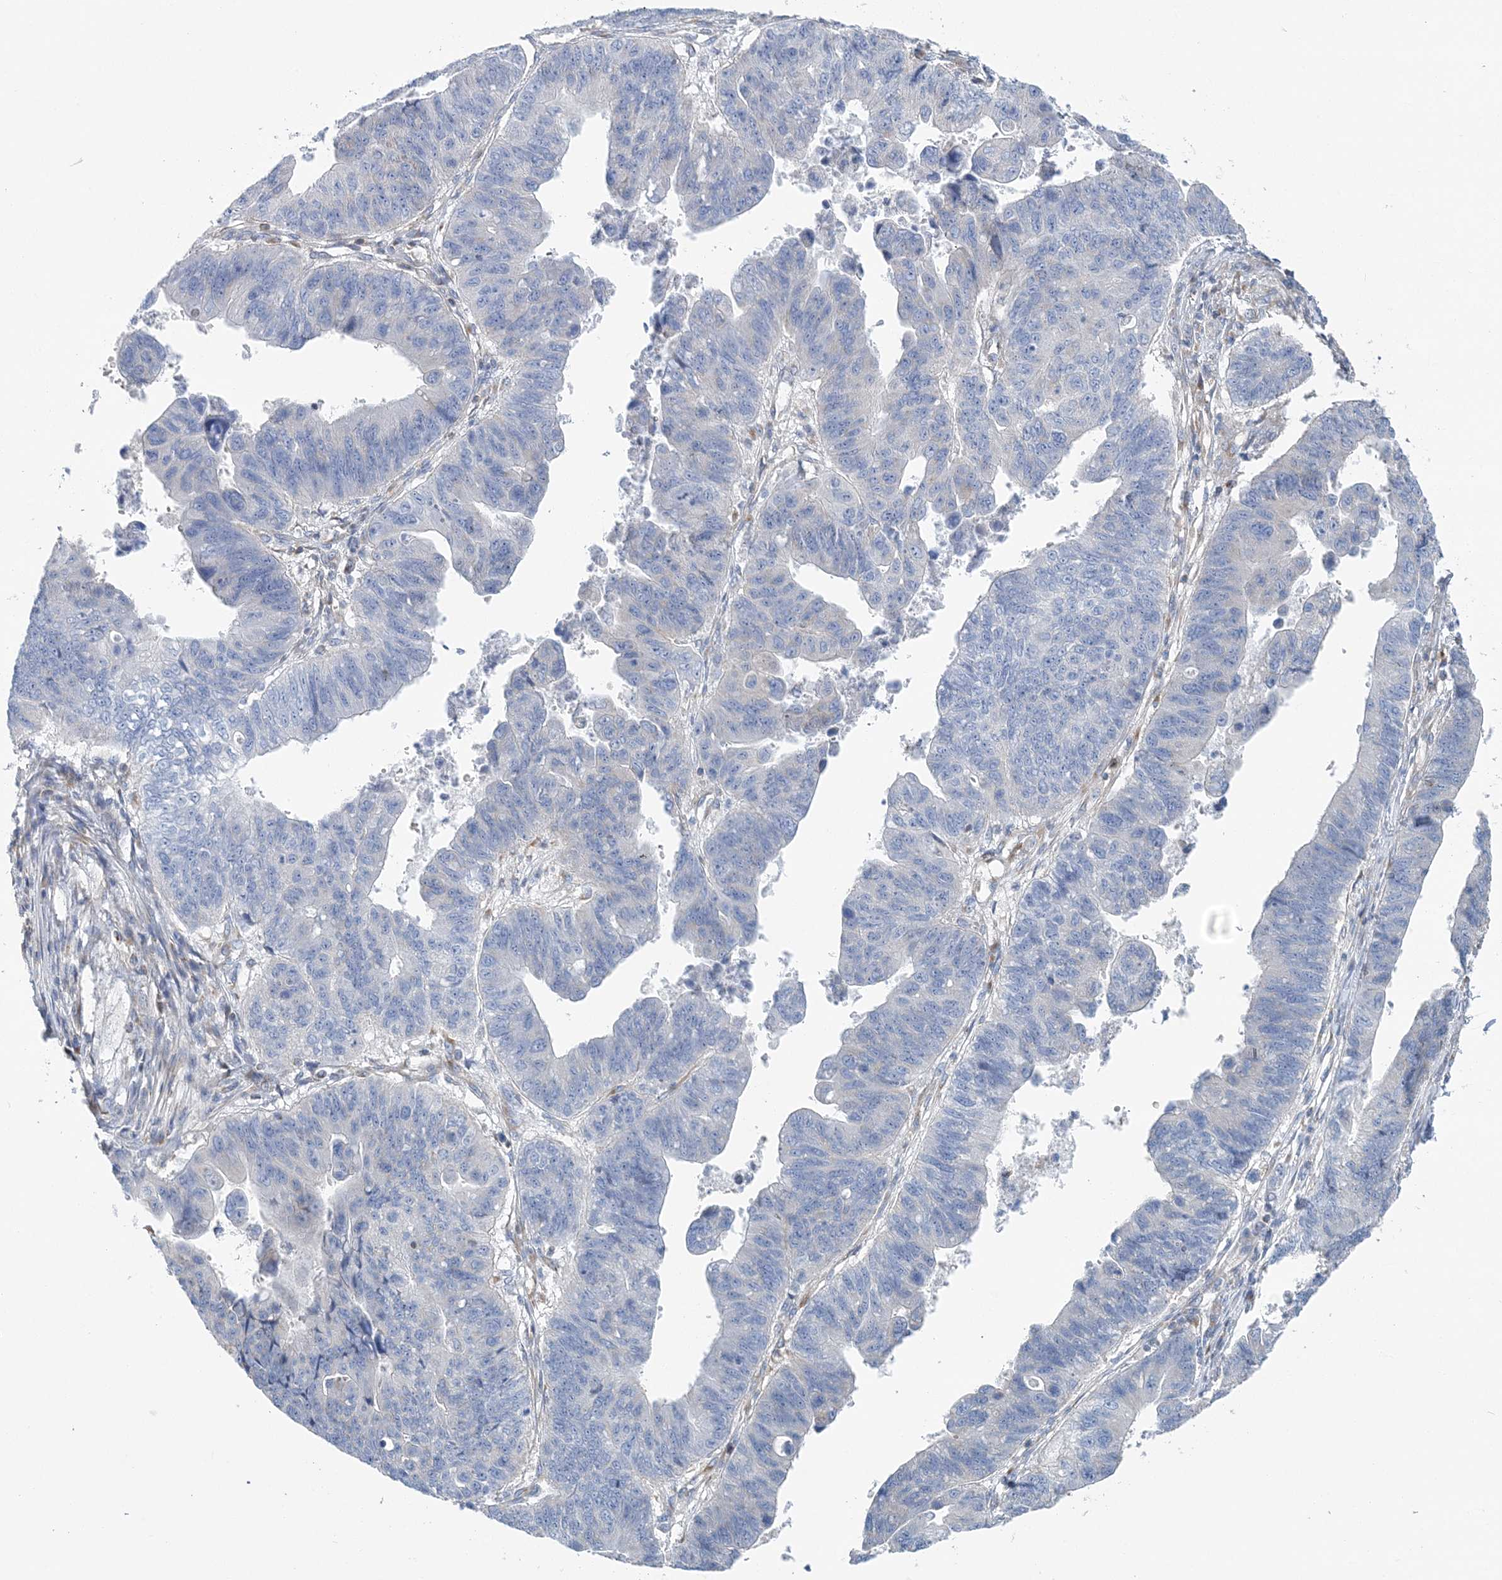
{"staining": {"intensity": "negative", "quantity": "none", "location": "none"}, "tissue": "stomach cancer", "cell_type": "Tumor cells", "image_type": "cancer", "snomed": [{"axis": "morphology", "description": "Adenocarcinoma, NOS"}, {"axis": "topography", "description": "Stomach"}], "caption": "This photomicrograph is of adenocarcinoma (stomach) stained with IHC to label a protein in brown with the nuclei are counter-stained blue. There is no positivity in tumor cells.", "gene": "FAM114A2", "patient": {"sex": "male", "age": 59}}